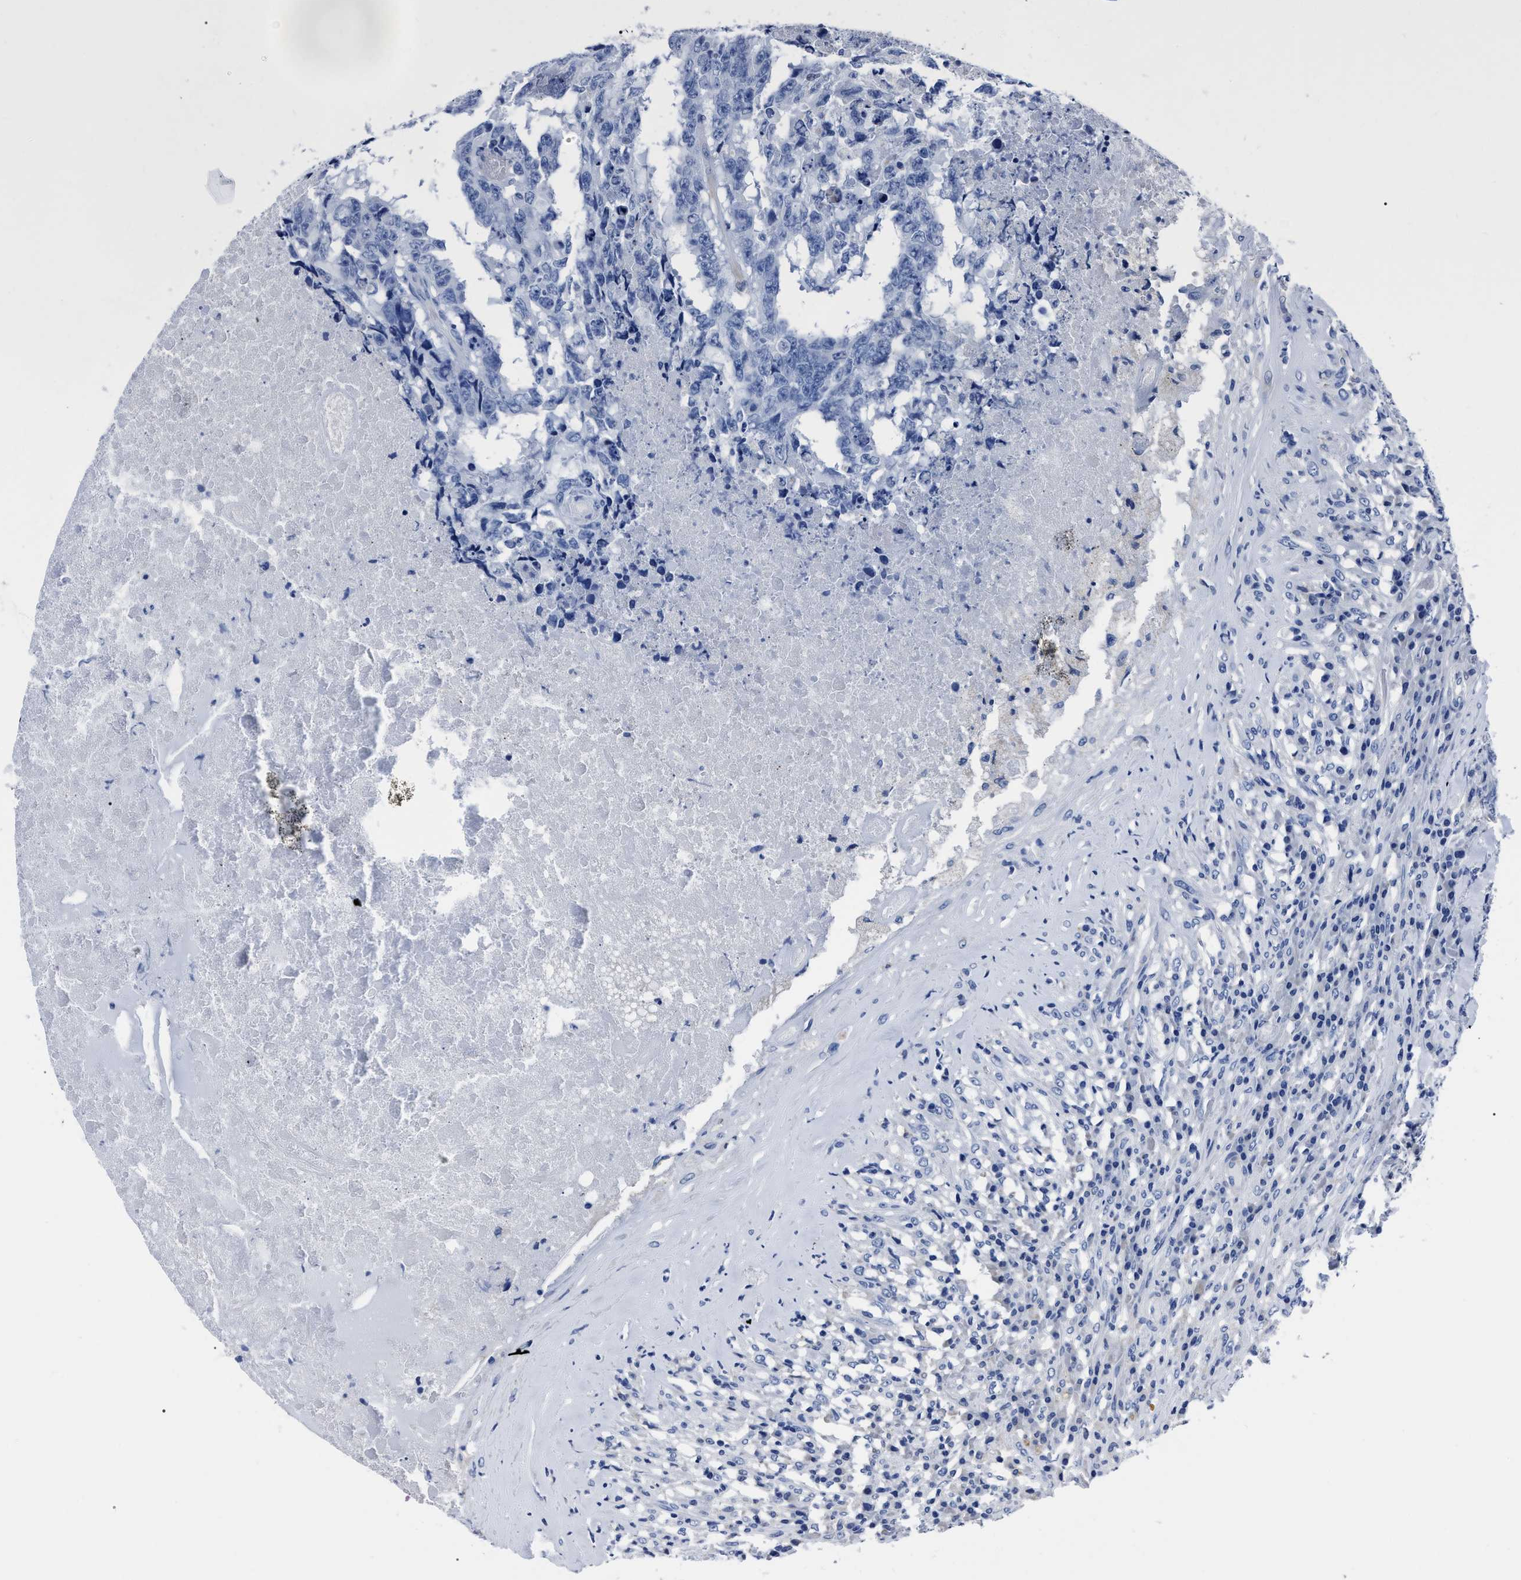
{"staining": {"intensity": "negative", "quantity": "none", "location": "none"}, "tissue": "testis cancer", "cell_type": "Tumor cells", "image_type": "cancer", "snomed": [{"axis": "morphology", "description": "Necrosis, NOS"}, {"axis": "morphology", "description": "Carcinoma, Embryonal, NOS"}, {"axis": "topography", "description": "Testis"}], "caption": "Image shows no significant protein staining in tumor cells of testis cancer.", "gene": "MOV10L1", "patient": {"sex": "male", "age": 19}}